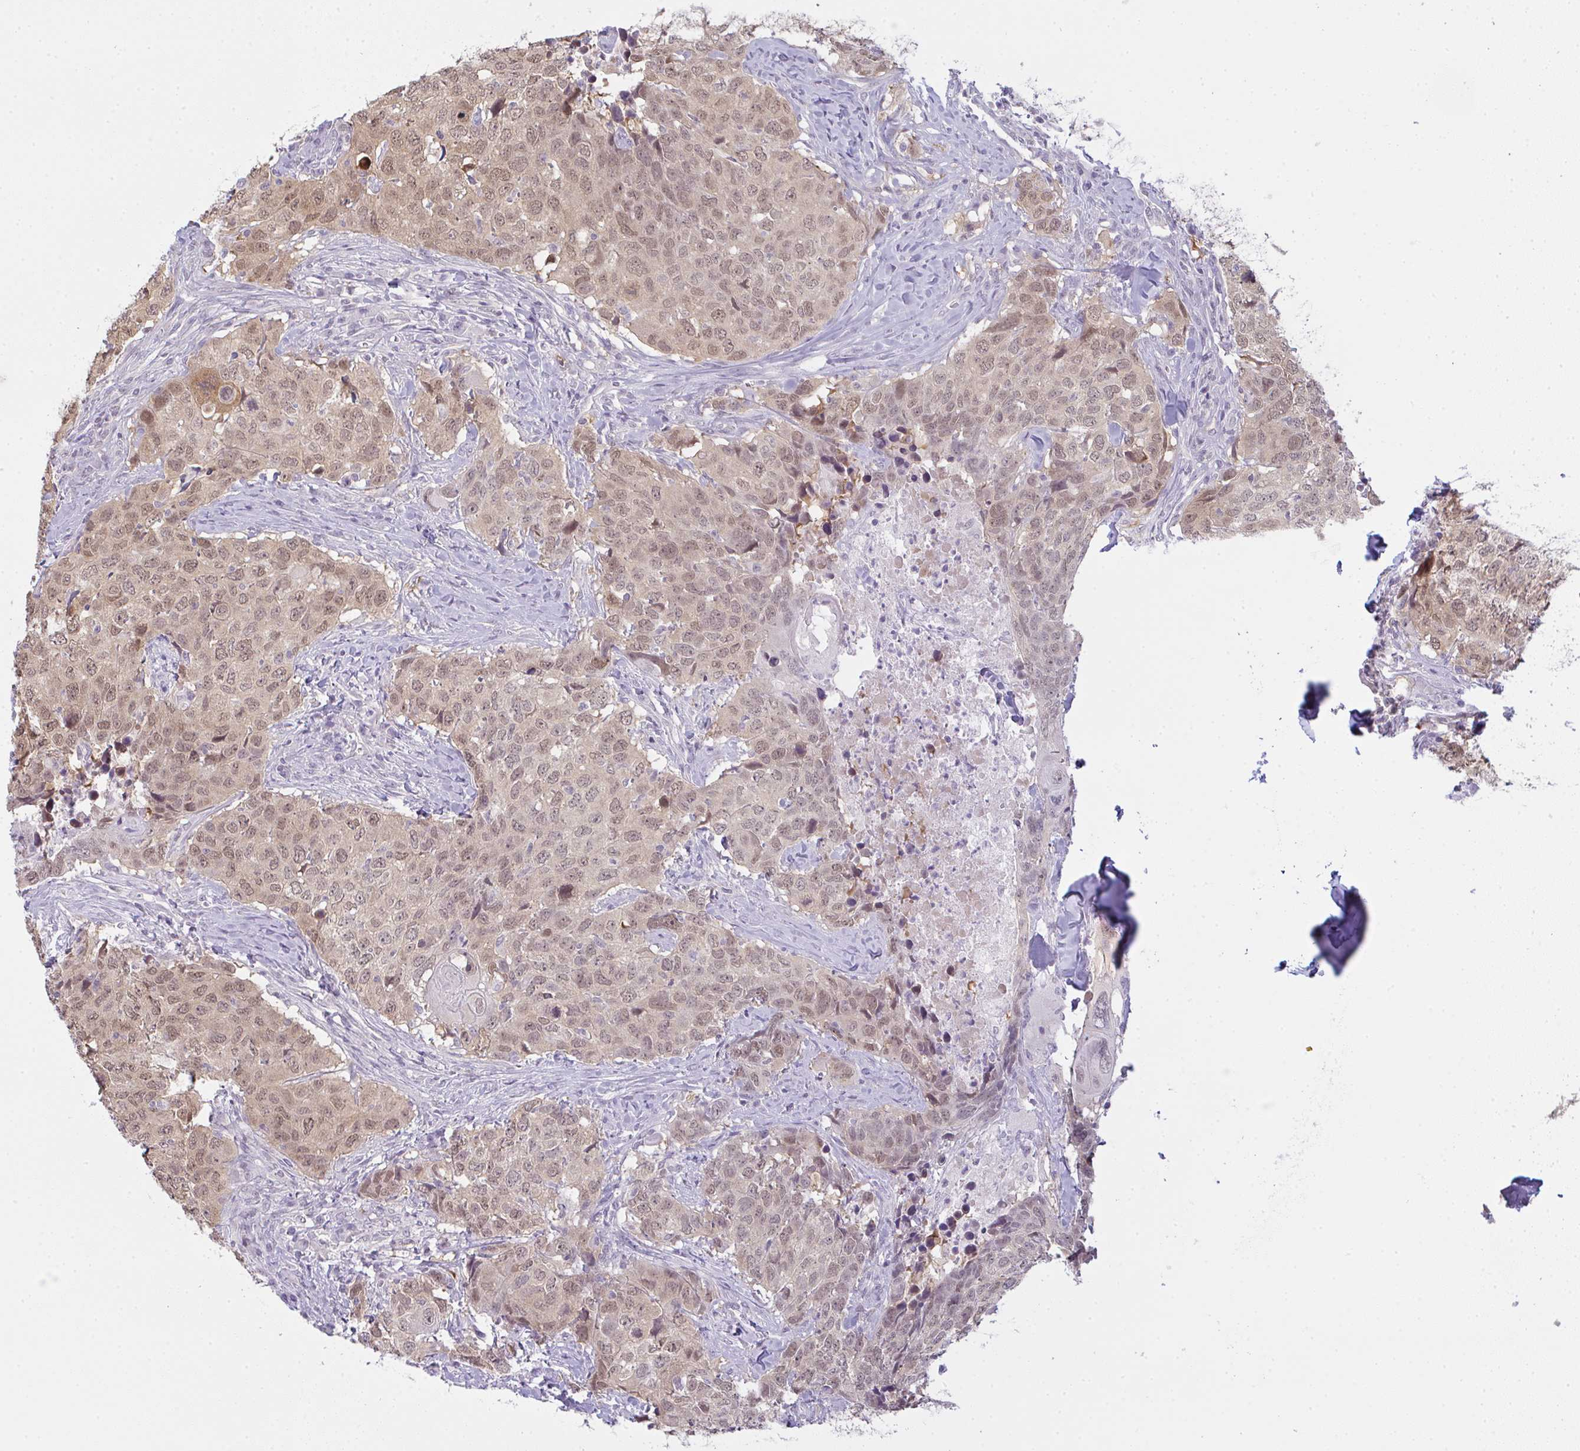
{"staining": {"intensity": "weak", "quantity": "25%-75%", "location": "nuclear"}, "tissue": "head and neck cancer", "cell_type": "Tumor cells", "image_type": "cancer", "snomed": [{"axis": "morphology", "description": "Normal tissue, NOS"}, {"axis": "morphology", "description": "Squamous cell carcinoma, NOS"}, {"axis": "topography", "description": "Skeletal muscle"}, {"axis": "topography", "description": "Vascular tissue"}, {"axis": "topography", "description": "Peripheral nerve tissue"}, {"axis": "topography", "description": "Head-Neck"}], "caption": "This histopathology image reveals immunohistochemistry (IHC) staining of head and neck squamous cell carcinoma, with low weak nuclear expression in approximately 25%-75% of tumor cells.", "gene": "CSE1L", "patient": {"sex": "male", "age": 66}}